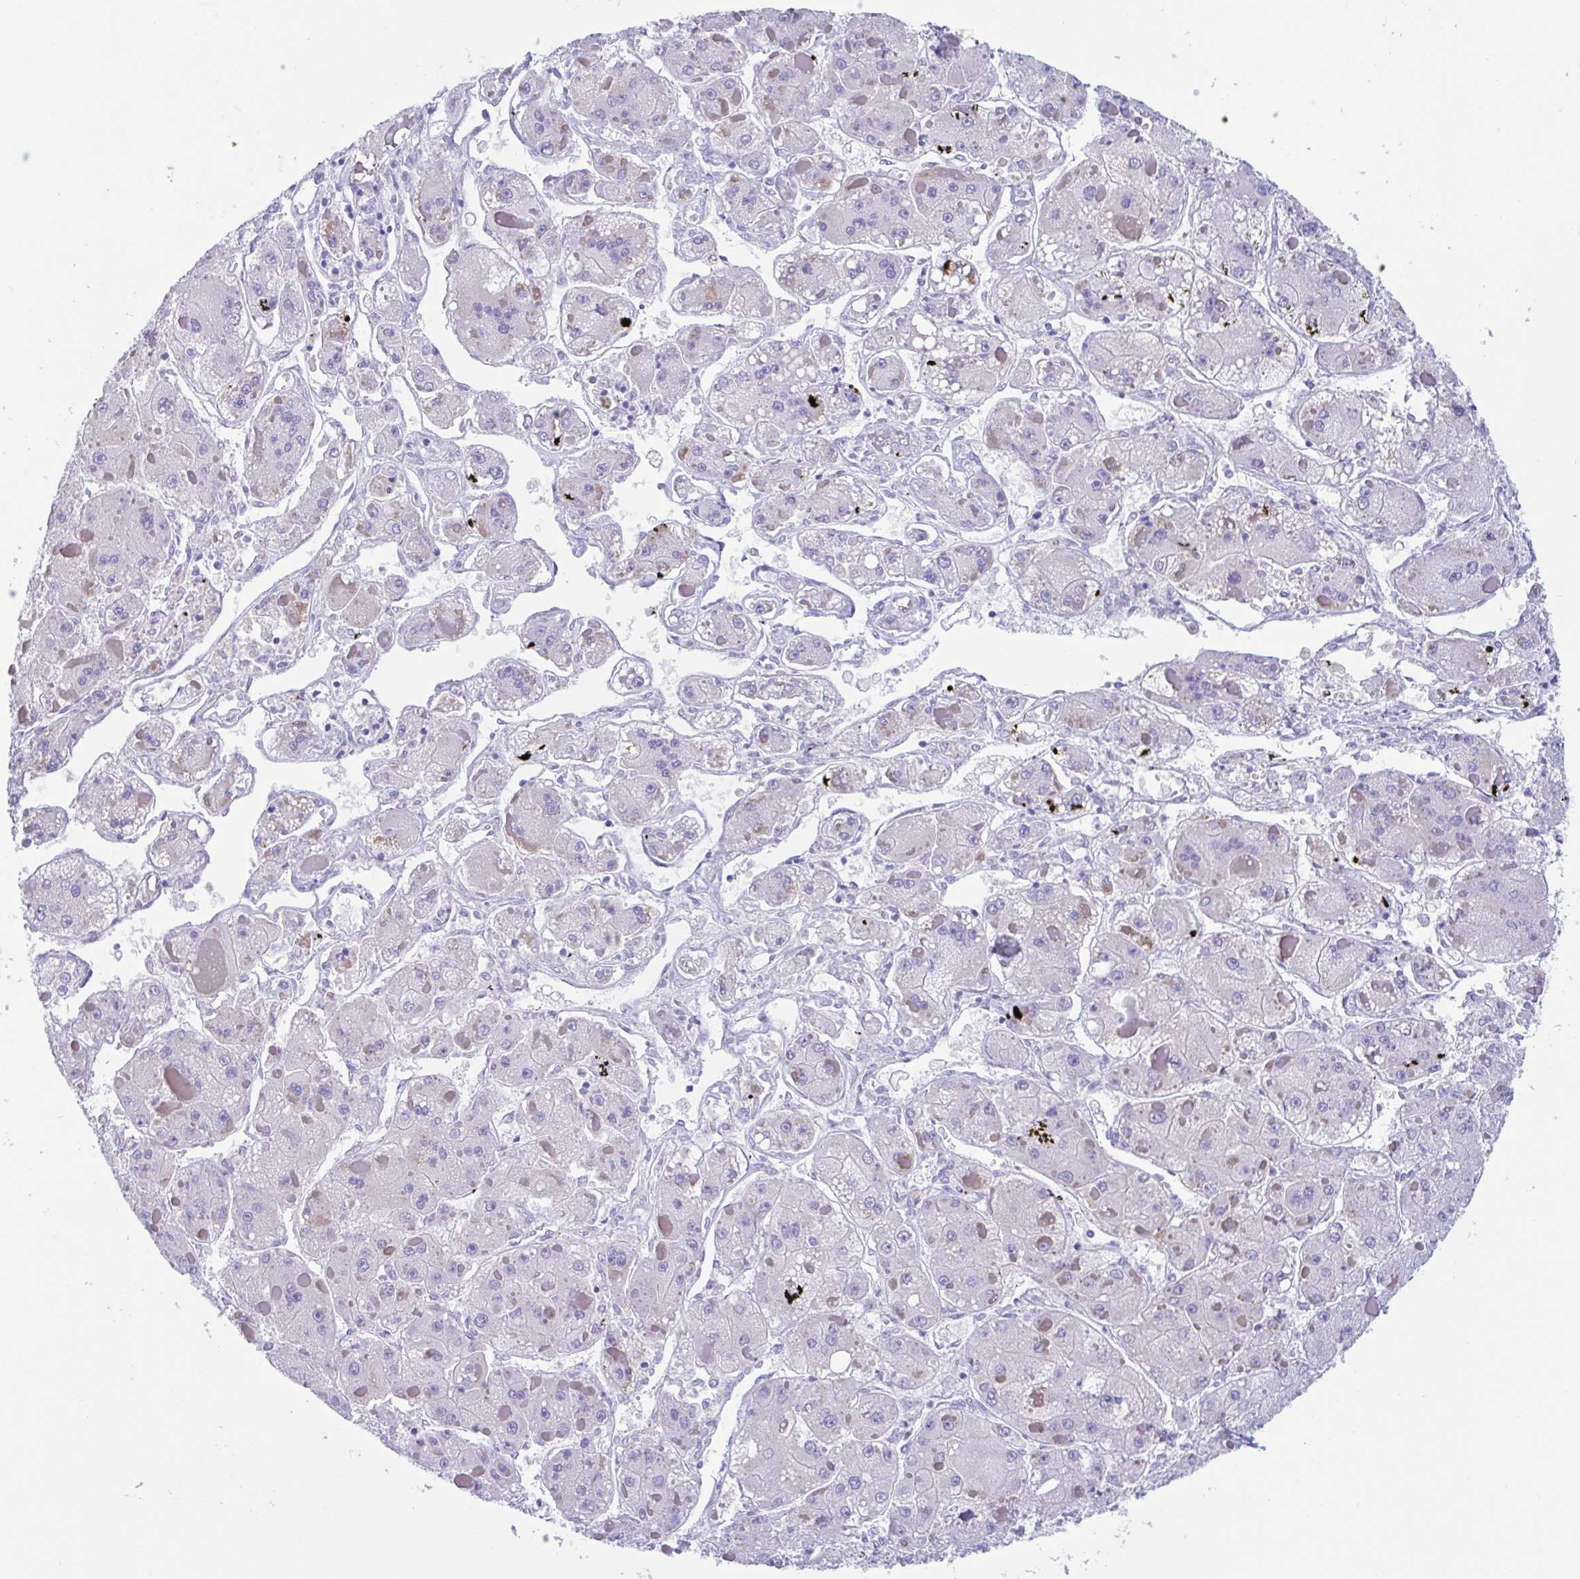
{"staining": {"intensity": "negative", "quantity": "none", "location": "none"}, "tissue": "liver cancer", "cell_type": "Tumor cells", "image_type": "cancer", "snomed": [{"axis": "morphology", "description": "Carcinoma, Hepatocellular, NOS"}, {"axis": "topography", "description": "Liver"}], "caption": "DAB immunohistochemical staining of liver cancer reveals no significant expression in tumor cells.", "gene": "OR6N2", "patient": {"sex": "female", "age": 73}}